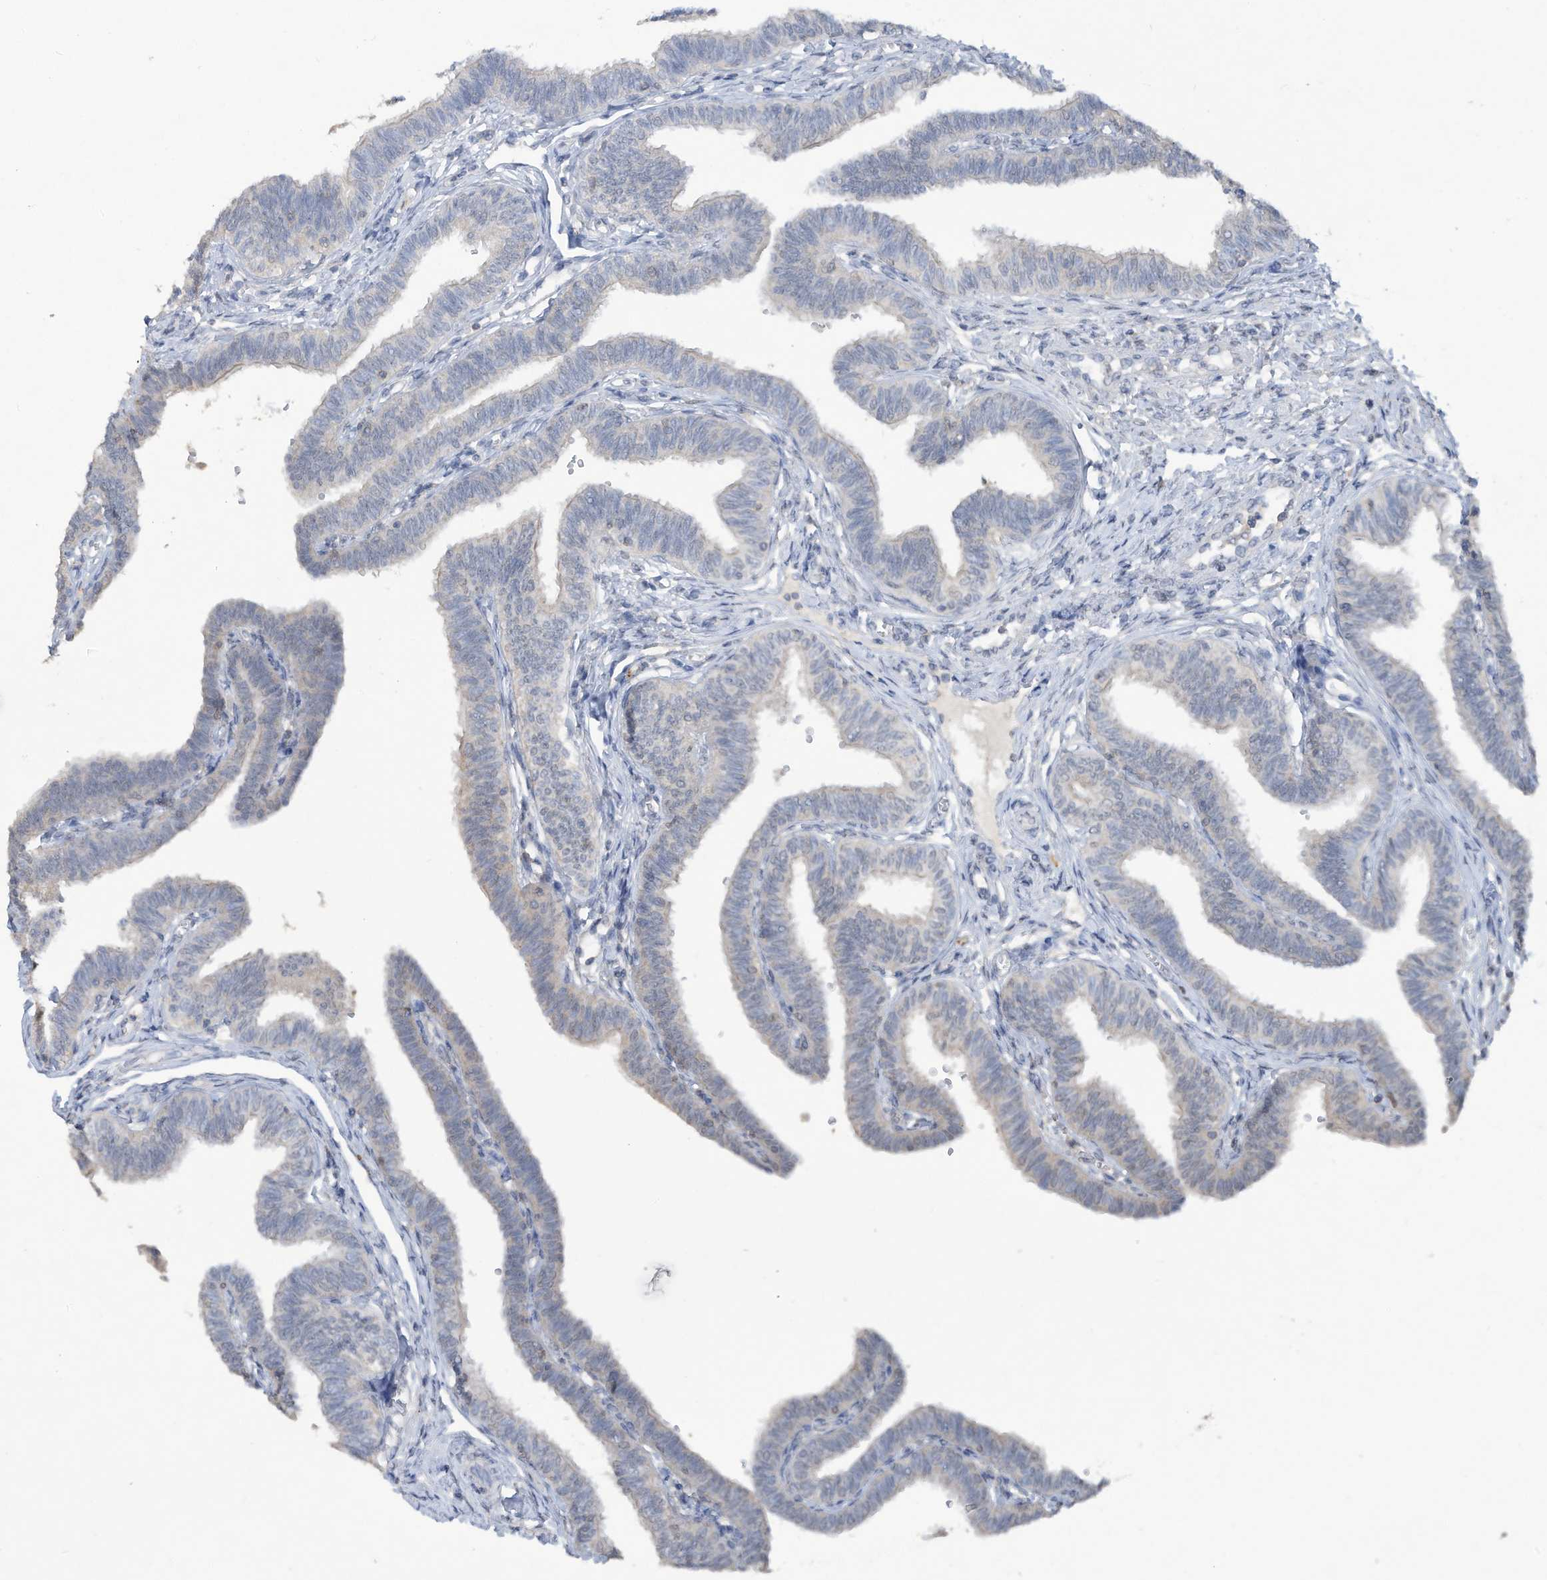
{"staining": {"intensity": "negative", "quantity": "none", "location": "none"}, "tissue": "fallopian tube", "cell_type": "Glandular cells", "image_type": "normal", "snomed": [{"axis": "morphology", "description": "Normal tissue, NOS"}, {"axis": "topography", "description": "Fallopian tube"}, {"axis": "topography", "description": "Ovary"}], "caption": "The micrograph demonstrates no significant expression in glandular cells of fallopian tube. (Stains: DAB (3,3'-diaminobenzidine) IHC with hematoxylin counter stain, Microscopy: brightfield microscopy at high magnification).", "gene": "HAS3", "patient": {"sex": "female", "age": 23}}